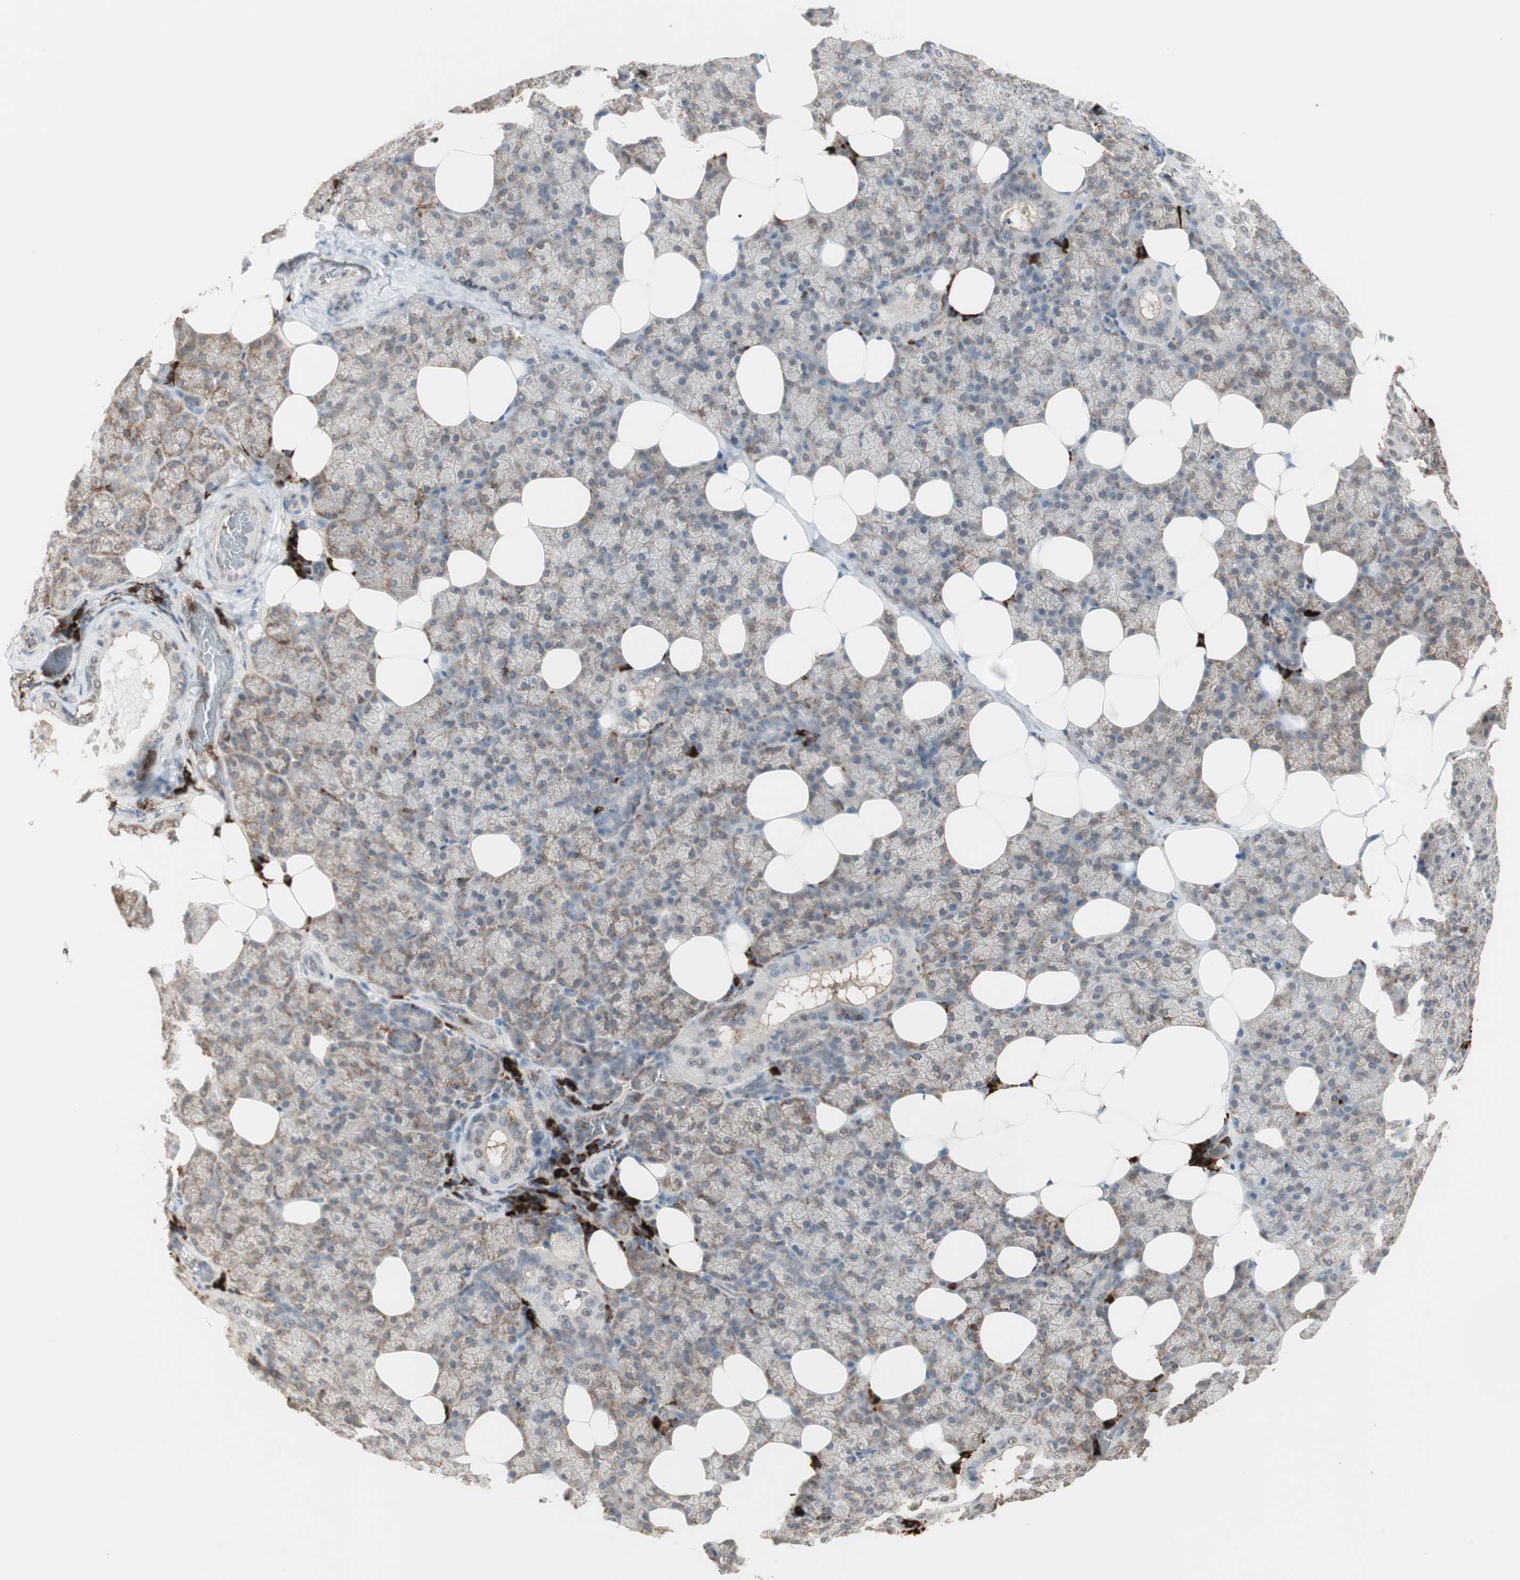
{"staining": {"intensity": "moderate", "quantity": "<25%", "location": "cytoplasmic/membranous"}, "tissue": "salivary gland", "cell_type": "Glandular cells", "image_type": "normal", "snomed": [{"axis": "morphology", "description": "Normal tissue, NOS"}, {"axis": "topography", "description": "Lymph node"}, {"axis": "topography", "description": "Salivary gland"}], "caption": "High-magnification brightfield microscopy of benign salivary gland stained with DAB (brown) and counterstained with hematoxylin (blue). glandular cells exhibit moderate cytoplasmic/membranous positivity is present in about<25% of cells.", "gene": "MMP3", "patient": {"sex": "male", "age": 8}}